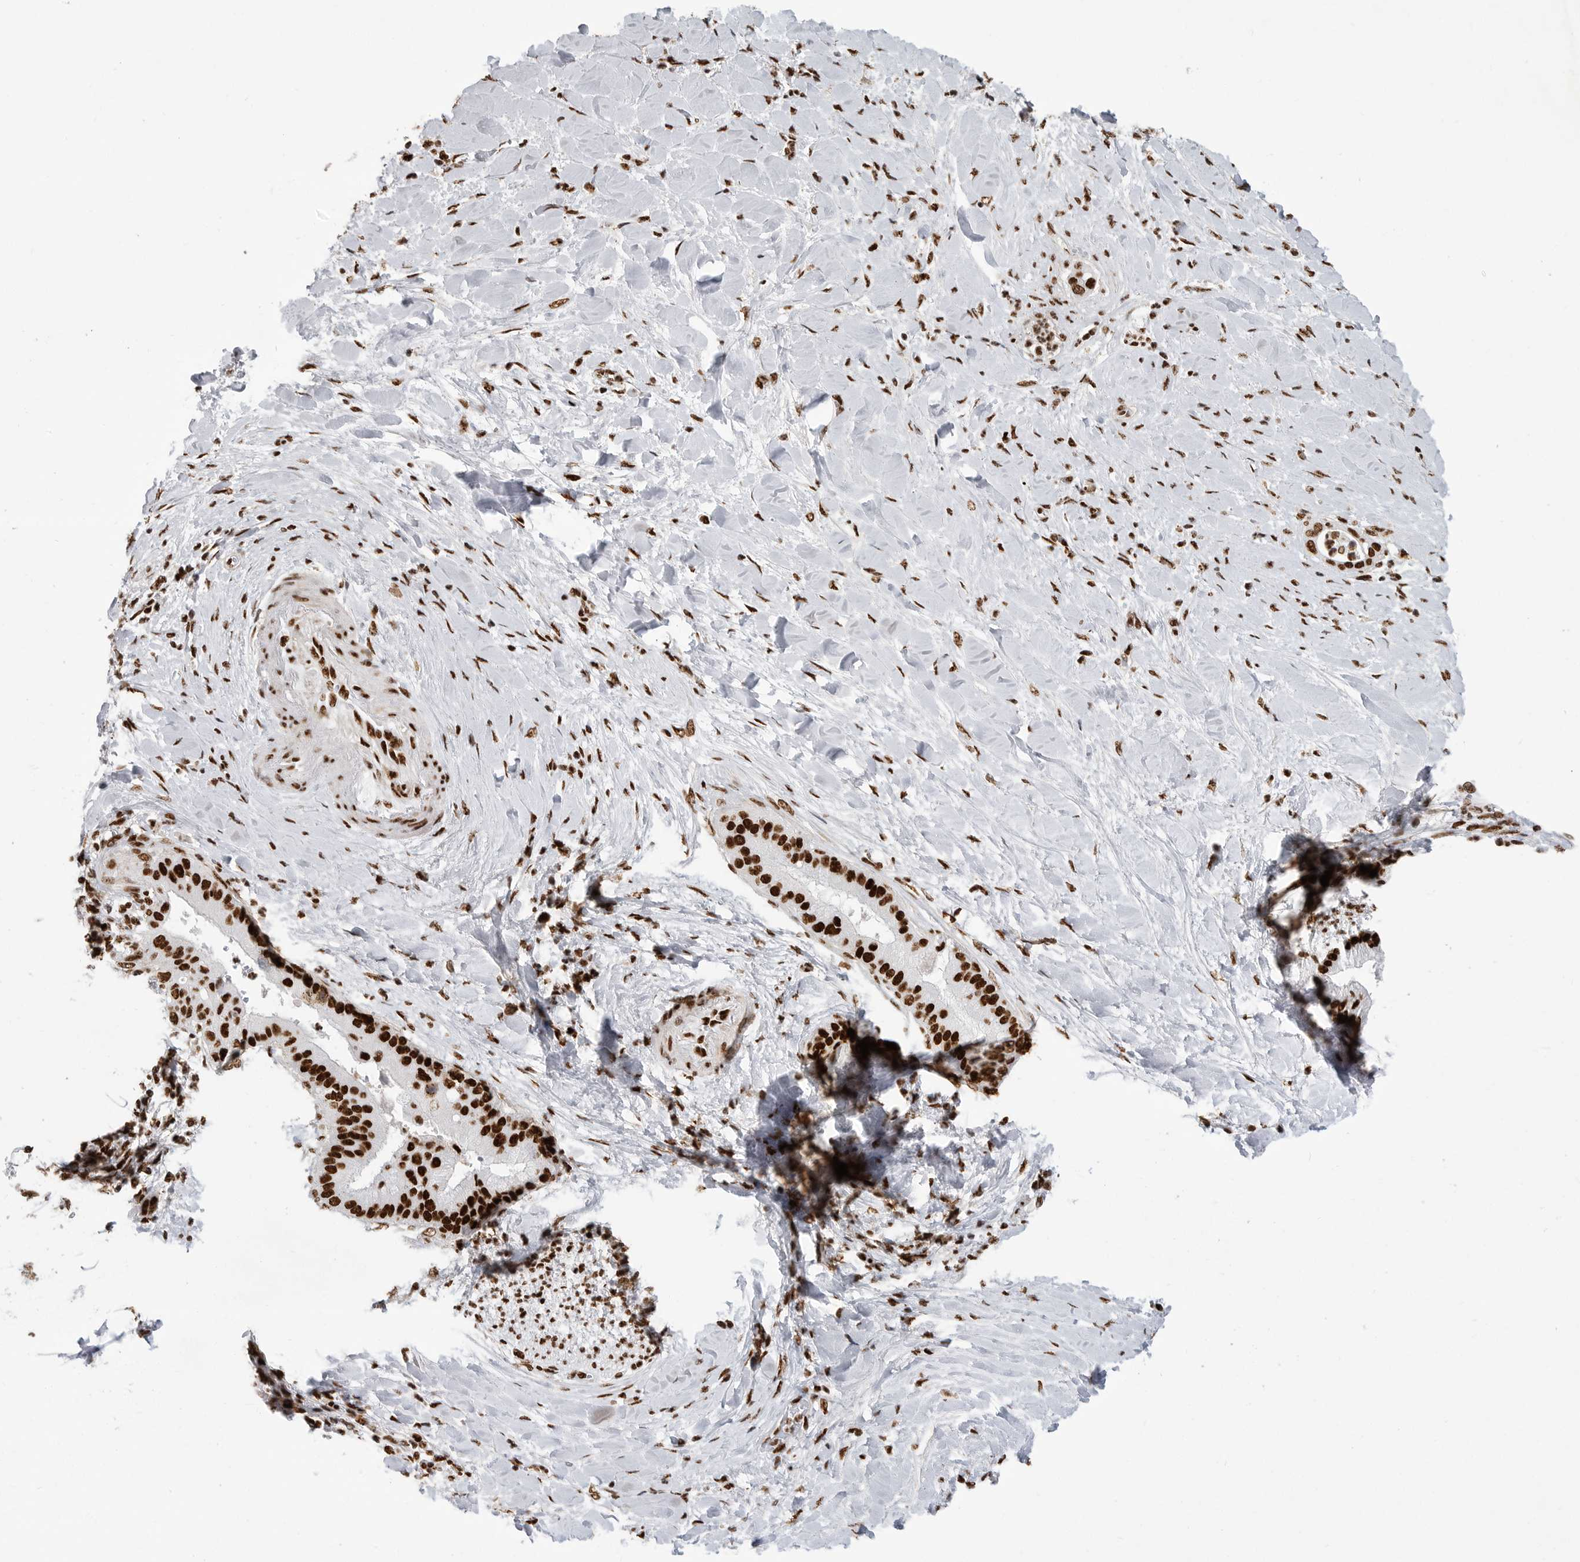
{"staining": {"intensity": "strong", "quantity": ">75%", "location": "nuclear"}, "tissue": "liver cancer", "cell_type": "Tumor cells", "image_type": "cancer", "snomed": [{"axis": "morphology", "description": "Cholangiocarcinoma"}, {"axis": "topography", "description": "Liver"}], "caption": "Liver cancer stained with immunohistochemistry (IHC) exhibits strong nuclear expression in approximately >75% of tumor cells.", "gene": "BCLAF1", "patient": {"sex": "female", "age": 54}}